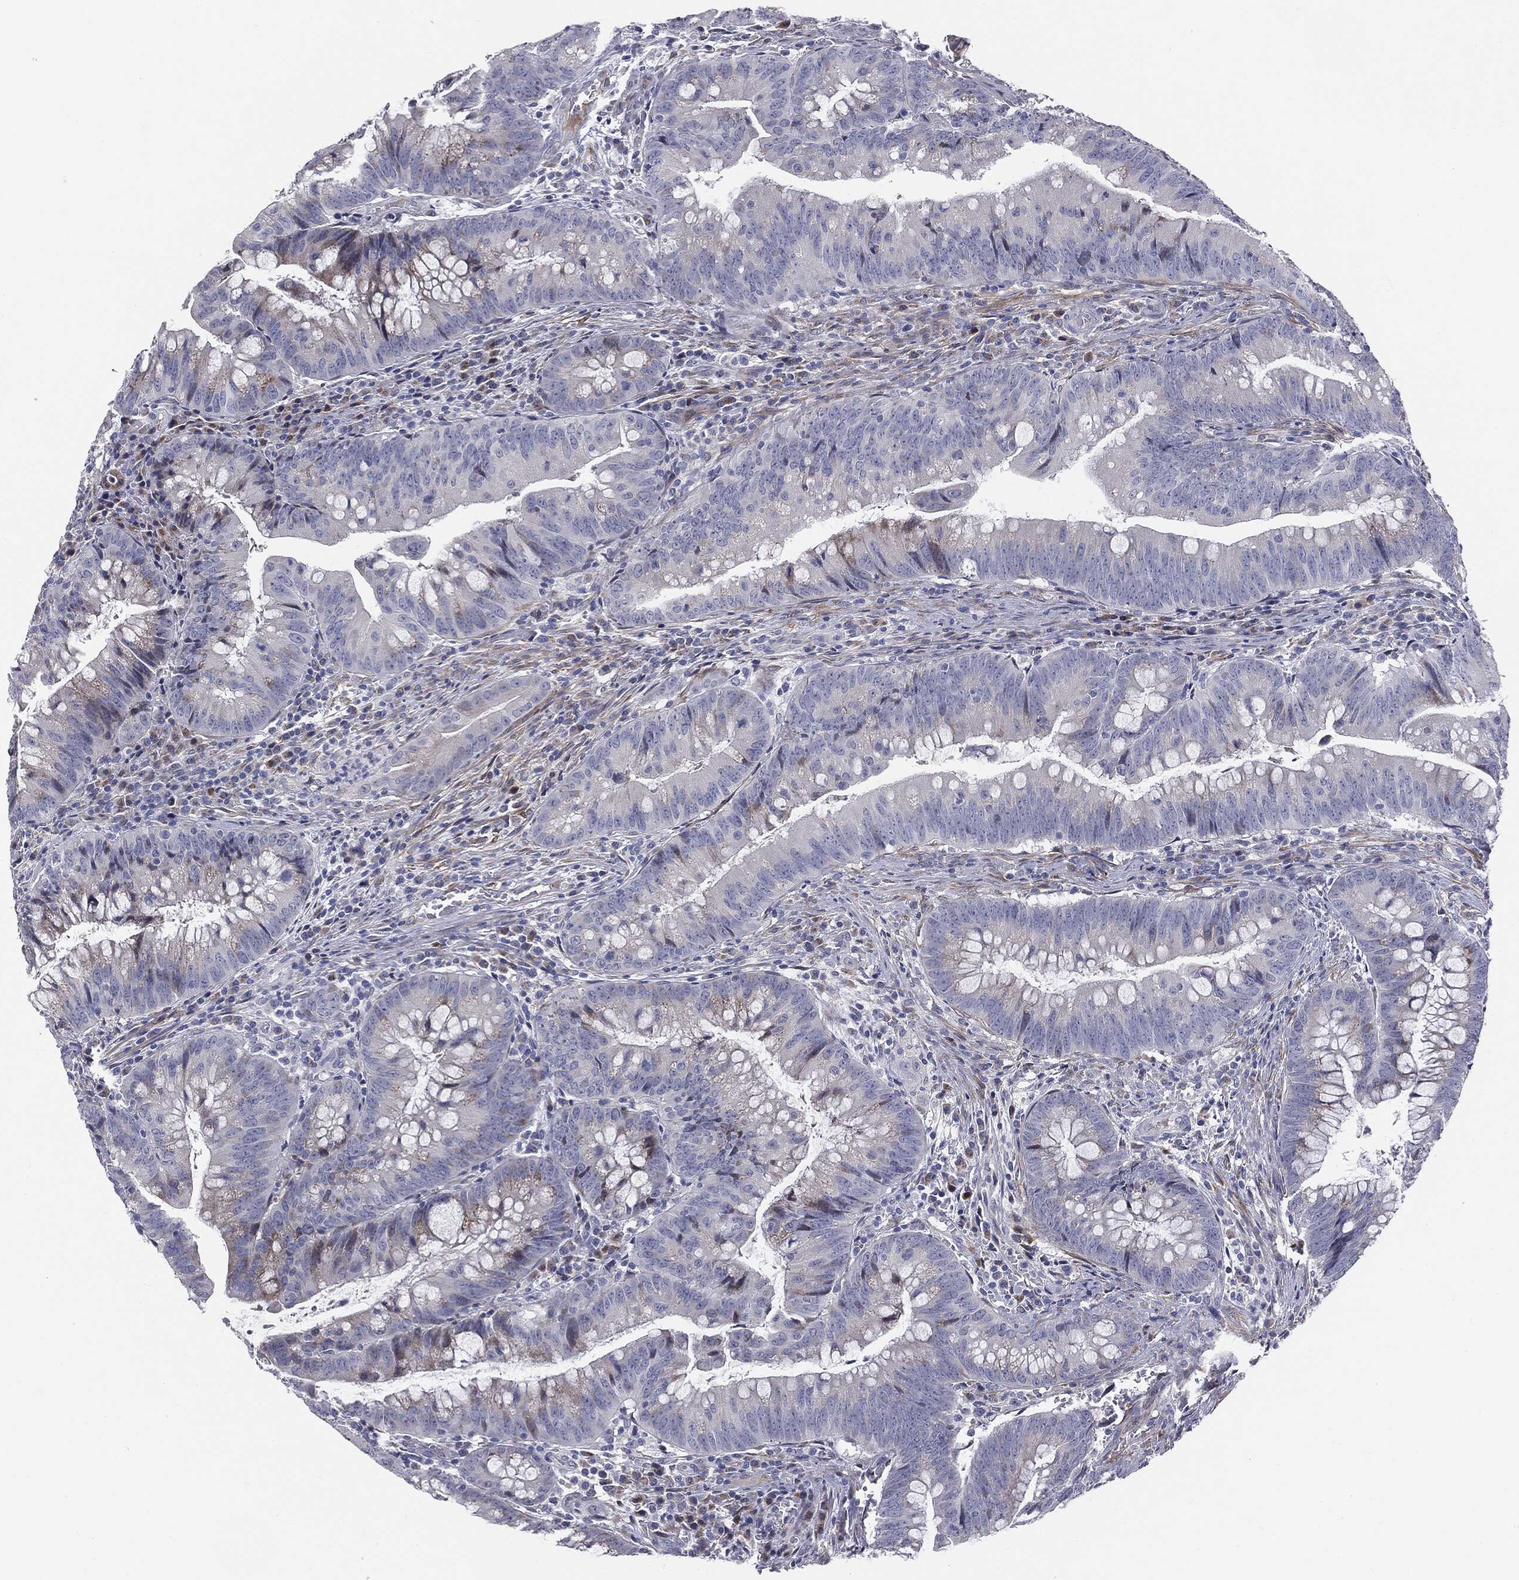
{"staining": {"intensity": "moderate", "quantity": "<25%", "location": "cytoplasmic/membranous"}, "tissue": "colorectal cancer", "cell_type": "Tumor cells", "image_type": "cancer", "snomed": [{"axis": "morphology", "description": "Adenocarcinoma, NOS"}, {"axis": "topography", "description": "Colon"}], "caption": "The histopathology image demonstrates immunohistochemical staining of colorectal cancer. There is moderate cytoplasmic/membranous positivity is seen in about <25% of tumor cells. The staining was performed using DAB (3,3'-diaminobenzidine) to visualize the protein expression in brown, while the nuclei were stained in blue with hematoxylin (Magnification: 20x).", "gene": "KRT5", "patient": {"sex": "male", "age": 62}}